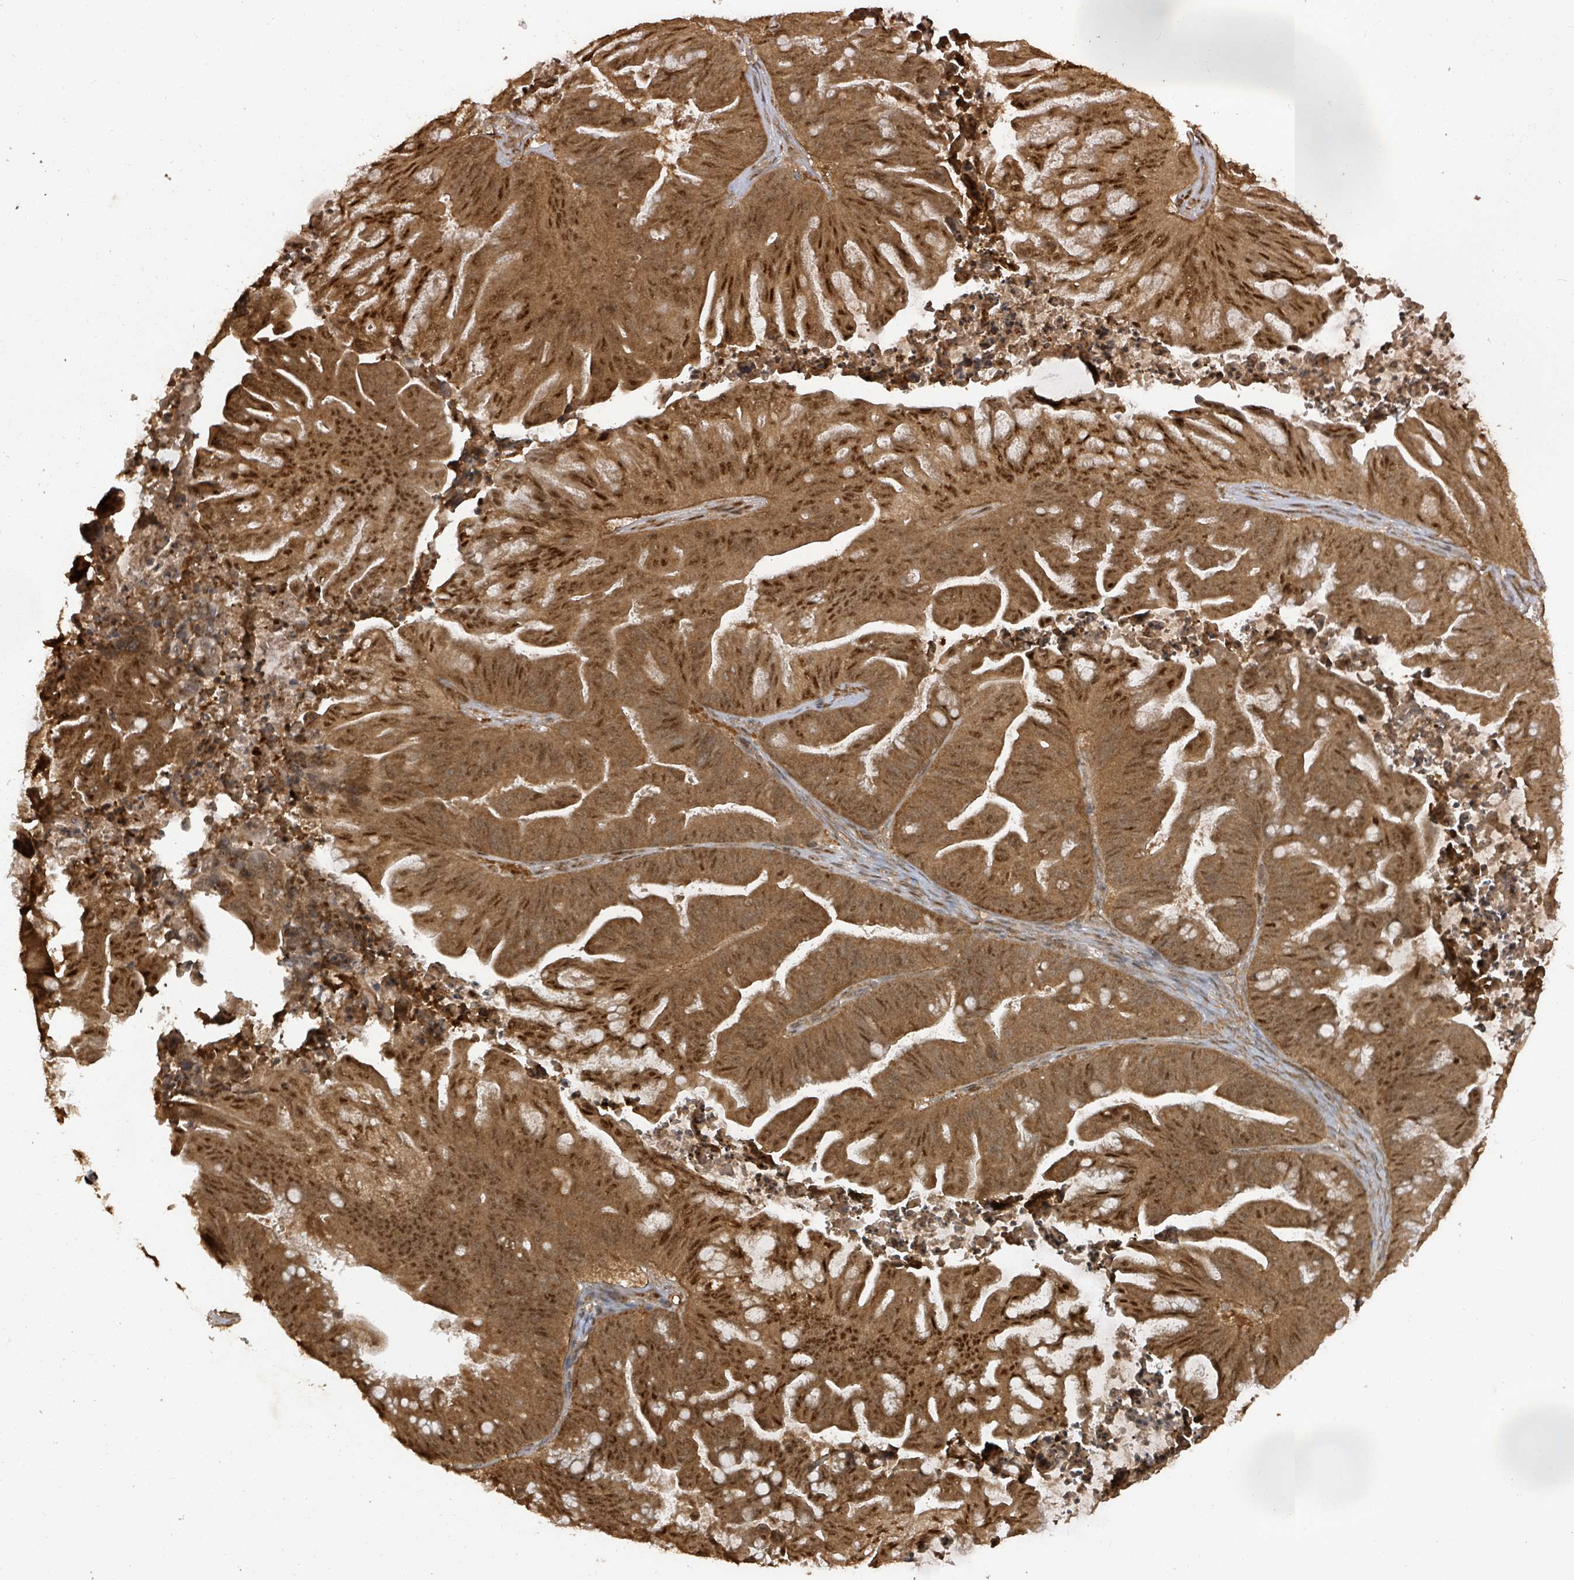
{"staining": {"intensity": "strong", "quantity": ">75%", "location": "cytoplasmic/membranous,nuclear"}, "tissue": "ovarian cancer", "cell_type": "Tumor cells", "image_type": "cancer", "snomed": [{"axis": "morphology", "description": "Cystadenocarcinoma, mucinous, NOS"}, {"axis": "topography", "description": "Ovary"}], "caption": "A brown stain highlights strong cytoplasmic/membranous and nuclear staining of a protein in human ovarian cancer (mucinous cystadenocarcinoma) tumor cells.", "gene": "KDM4E", "patient": {"sex": "female", "age": 67}}